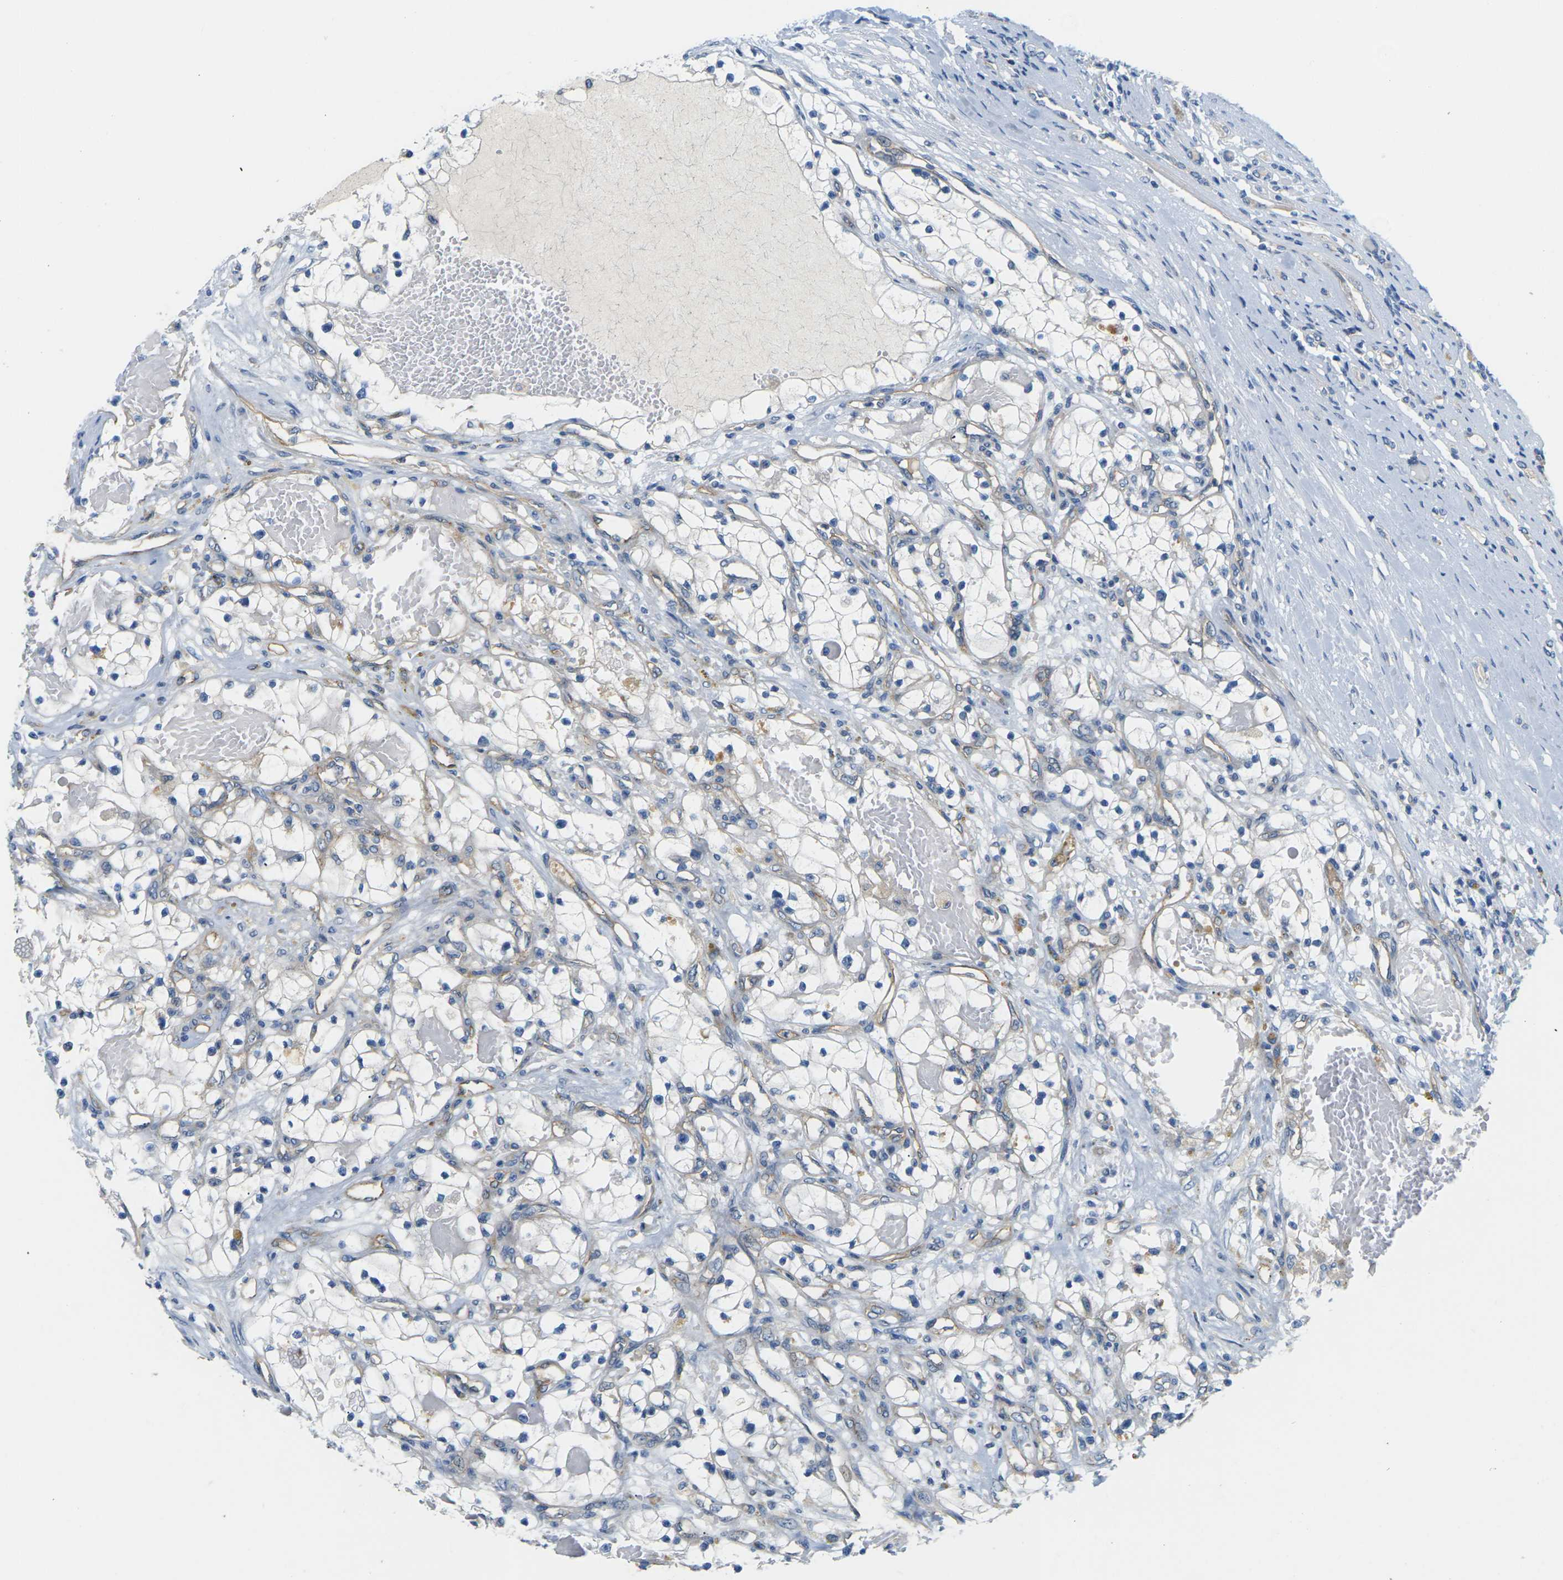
{"staining": {"intensity": "negative", "quantity": "none", "location": "none"}, "tissue": "renal cancer", "cell_type": "Tumor cells", "image_type": "cancer", "snomed": [{"axis": "morphology", "description": "Adenocarcinoma, NOS"}, {"axis": "topography", "description": "Kidney"}], "caption": "Tumor cells show no significant protein expression in adenocarcinoma (renal). The staining is performed using DAB (3,3'-diaminobenzidine) brown chromogen with nuclei counter-stained in using hematoxylin.", "gene": "ITGA5", "patient": {"sex": "male", "age": 68}}